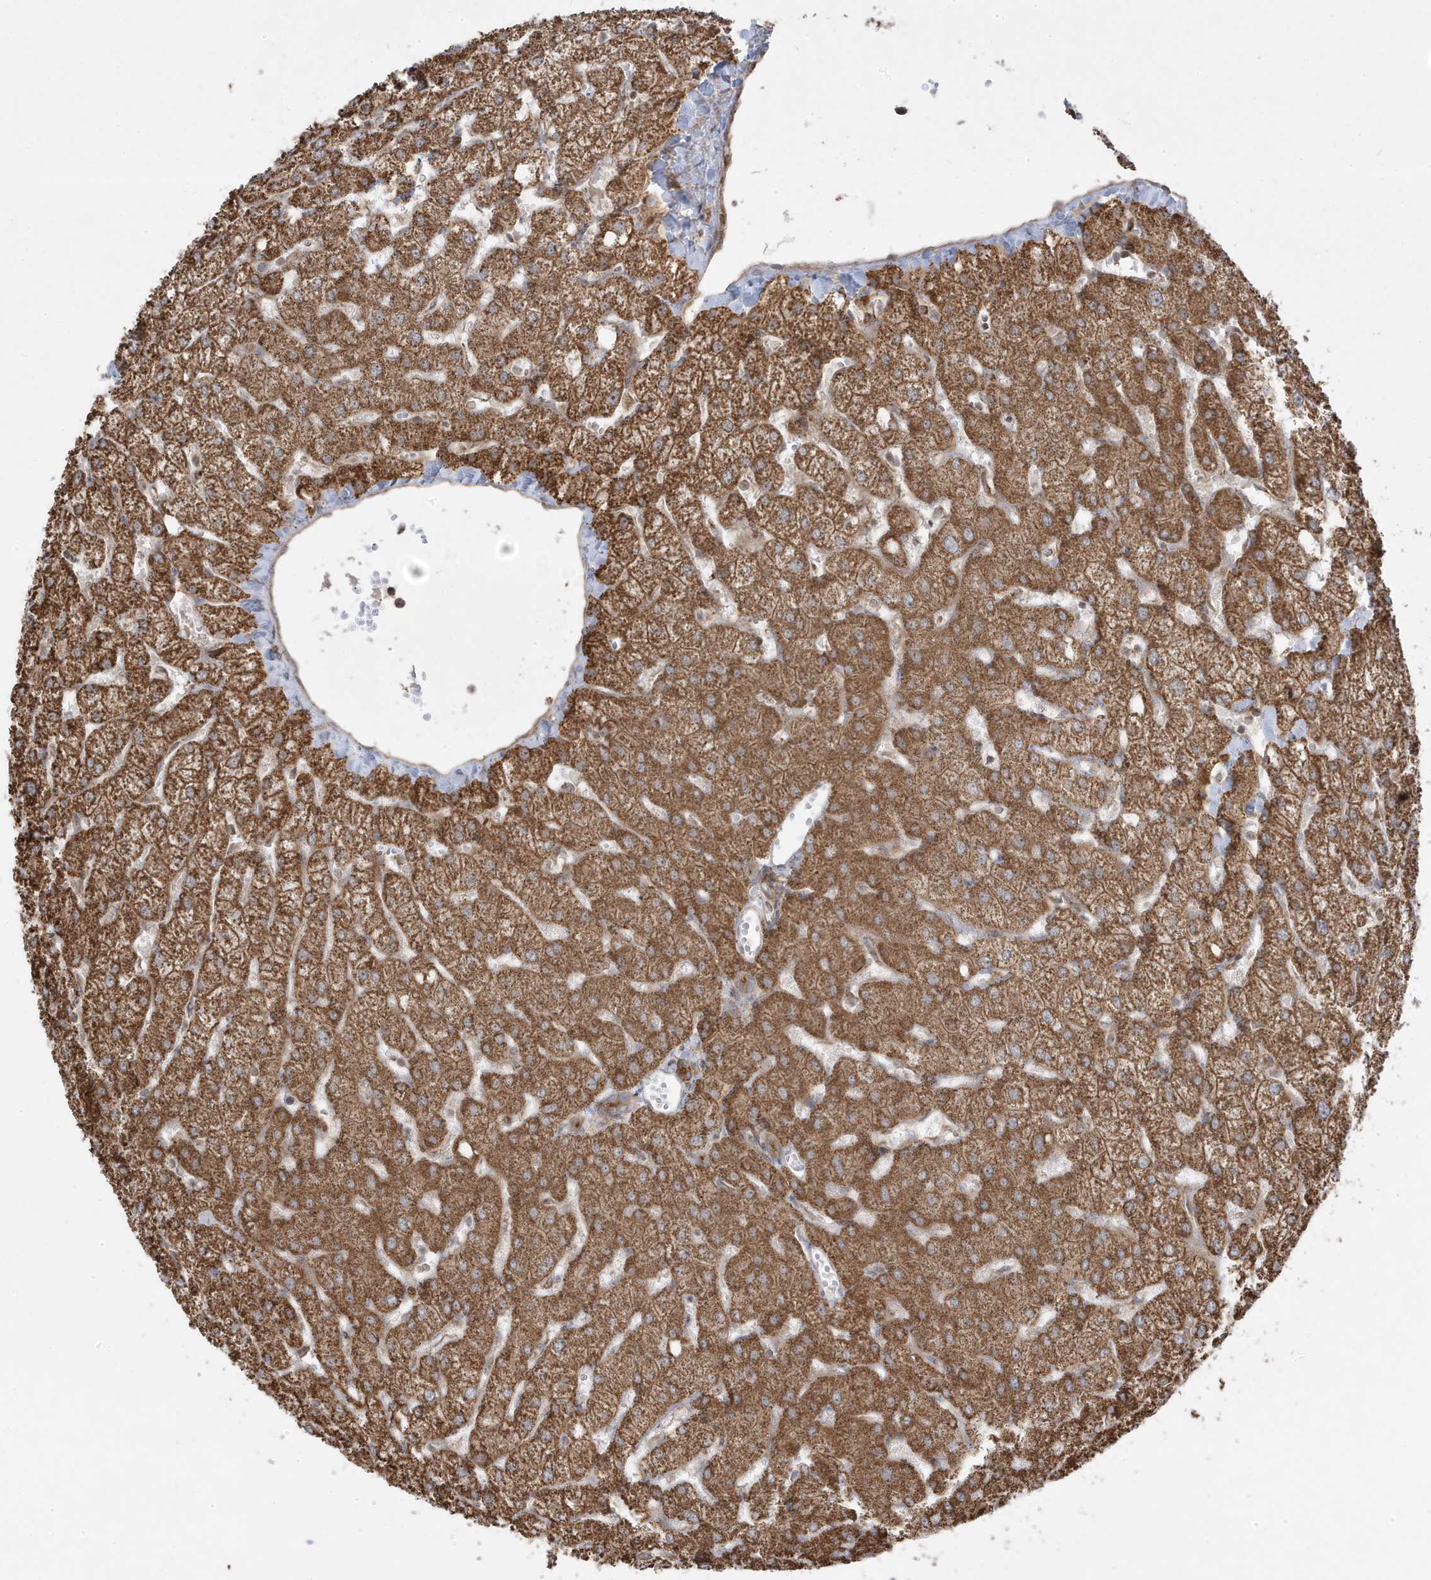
{"staining": {"intensity": "moderate", "quantity": ">75%", "location": "cytoplasmic/membranous"}, "tissue": "liver", "cell_type": "Cholangiocytes", "image_type": "normal", "snomed": [{"axis": "morphology", "description": "Normal tissue, NOS"}, {"axis": "topography", "description": "Liver"}], "caption": "IHC of normal liver shows medium levels of moderate cytoplasmic/membranous expression in about >75% of cholangiocytes. (brown staining indicates protein expression, while blue staining denotes nuclei).", "gene": "CLUAP1", "patient": {"sex": "female", "age": 54}}